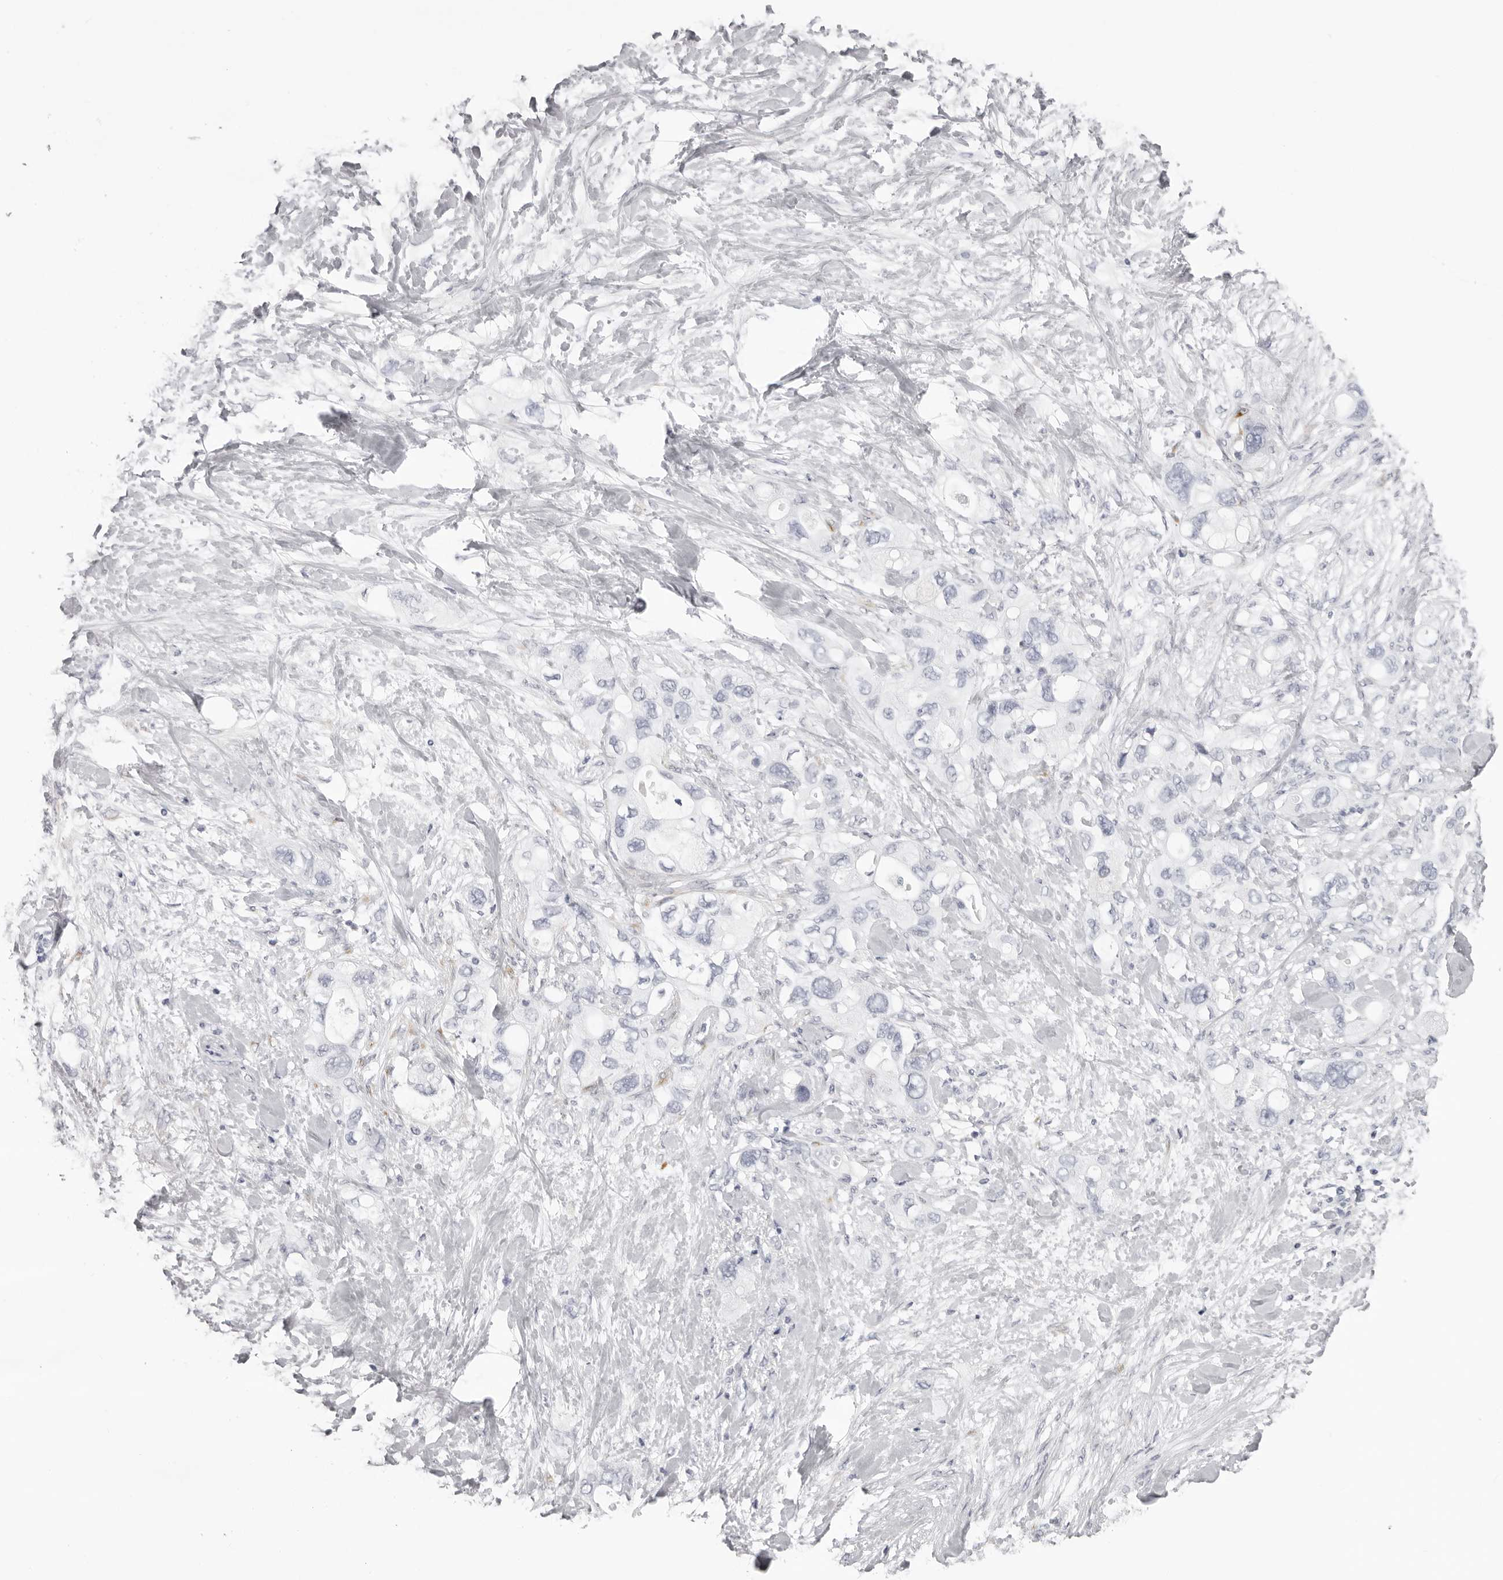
{"staining": {"intensity": "negative", "quantity": "none", "location": "none"}, "tissue": "pancreatic cancer", "cell_type": "Tumor cells", "image_type": "cancer", "snomed": [{"axis": "morphology", "description": "Adenocarcinoma, NOS"}, {"axis": "topography", "description": "Pancreas"}], "caption": "High power microscopy micrograph of an immunohistochemistry (IHC) photomicrograph of adenocarcinoma (pancreatic), revealing no significant staining in tumor cells. (DAB (3,3'-diaminobenzidine) immunohistochemistry, high magnification).", "gene": "CST1", "patient": {"sex": "female", "age": 56}}